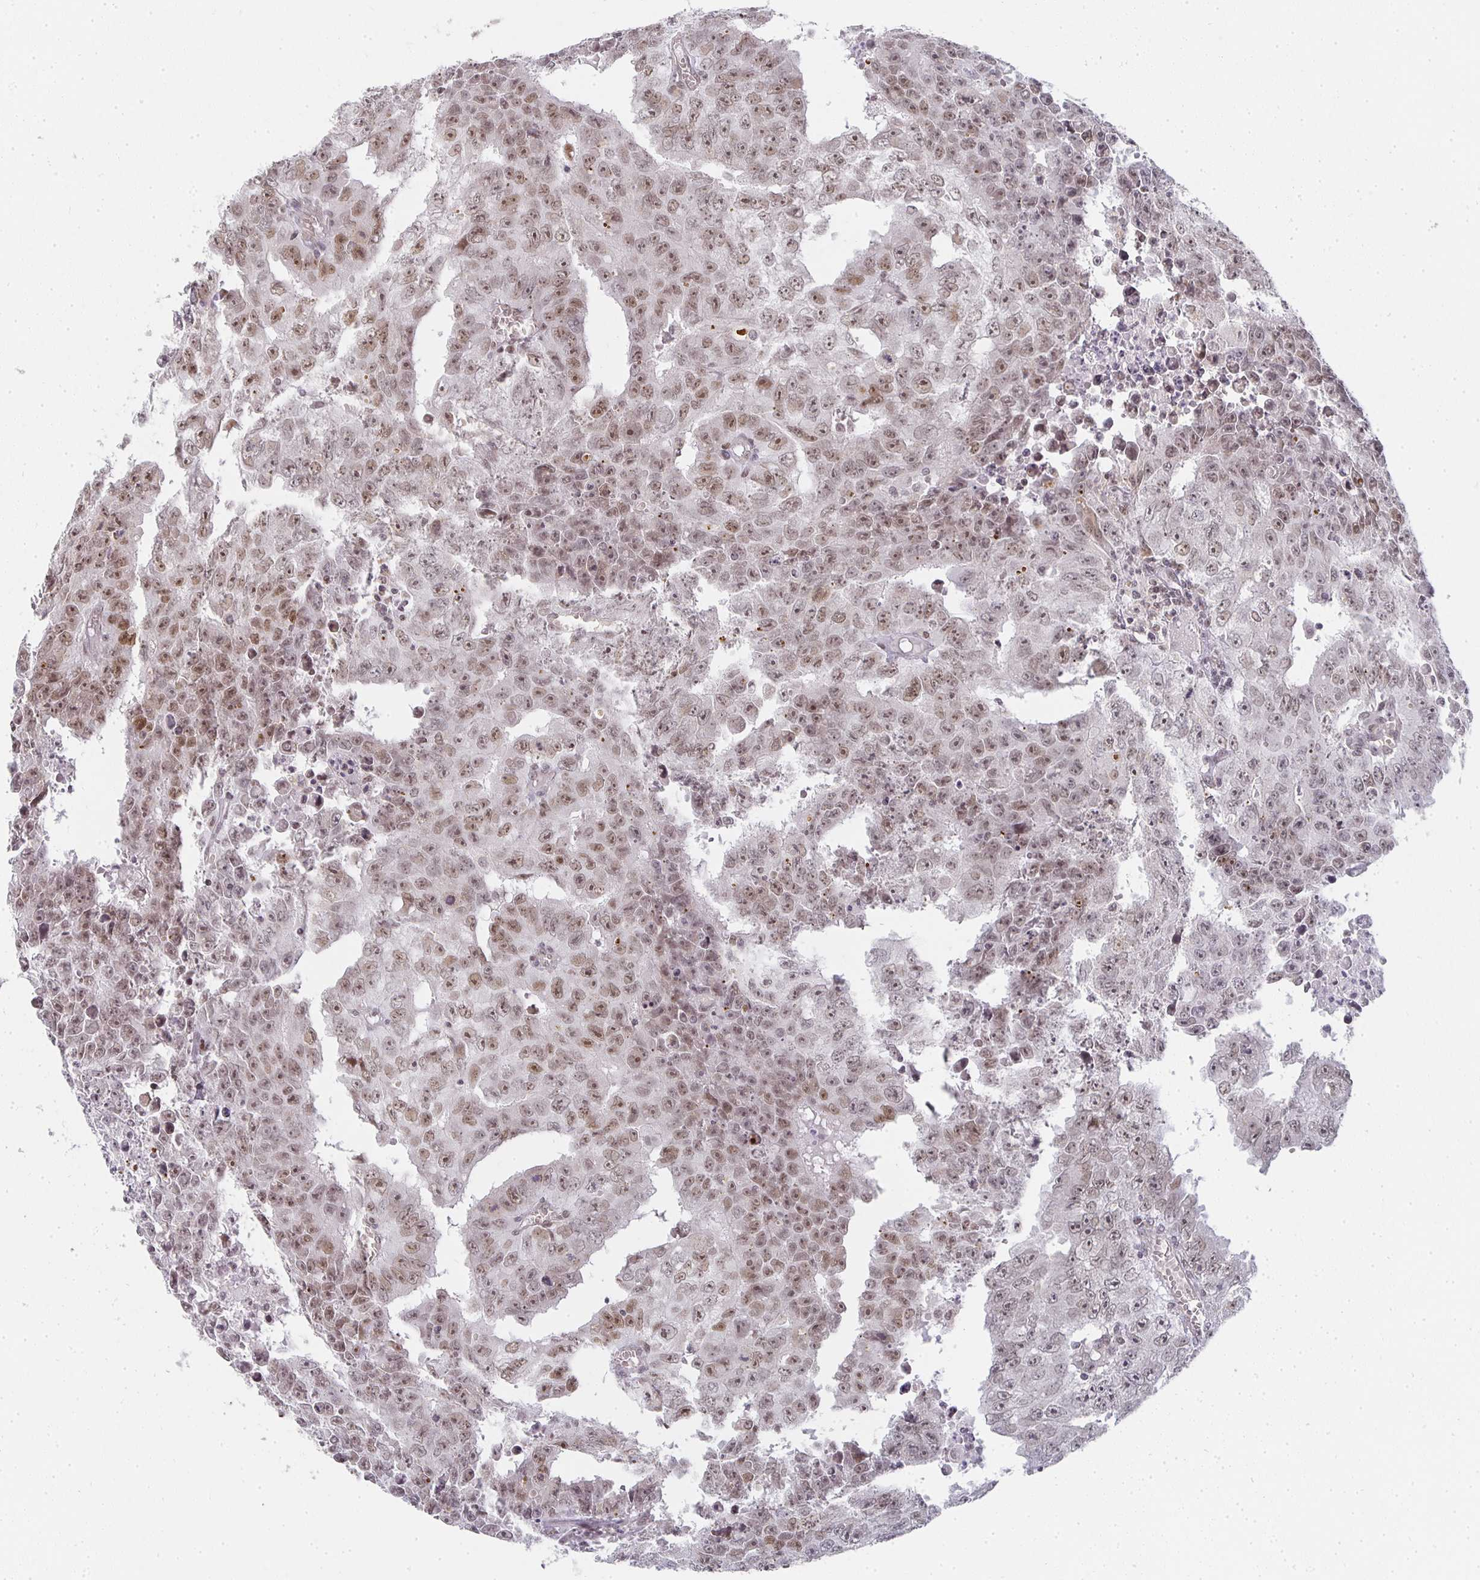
{"staining": {"intensity": "weak", "quantity": "25%-75%", "location": "nuclear"}, "tissue": "testis cancer", "cell_type": "Tumor cells", "image_type": "cancer", "snomed": [{"axis": "morphology", "description": "Carcinoma, Embryonal, NOS"}, {"axis": "morphology", "description": "Teratoma, malignant, NOS"}, {"axis": "topography", "description": "Testis"}], "caption": "The immunohistochemical stain highlights weak nuclear staining in tumor cells of testis cancer tissue. (DAB (3,3'-diaminobenzidine) = brown stain, brightfield microscopy at high magnification).", "gene": "SMARCA2", "patient": {"sex": "male", "age": 24}}